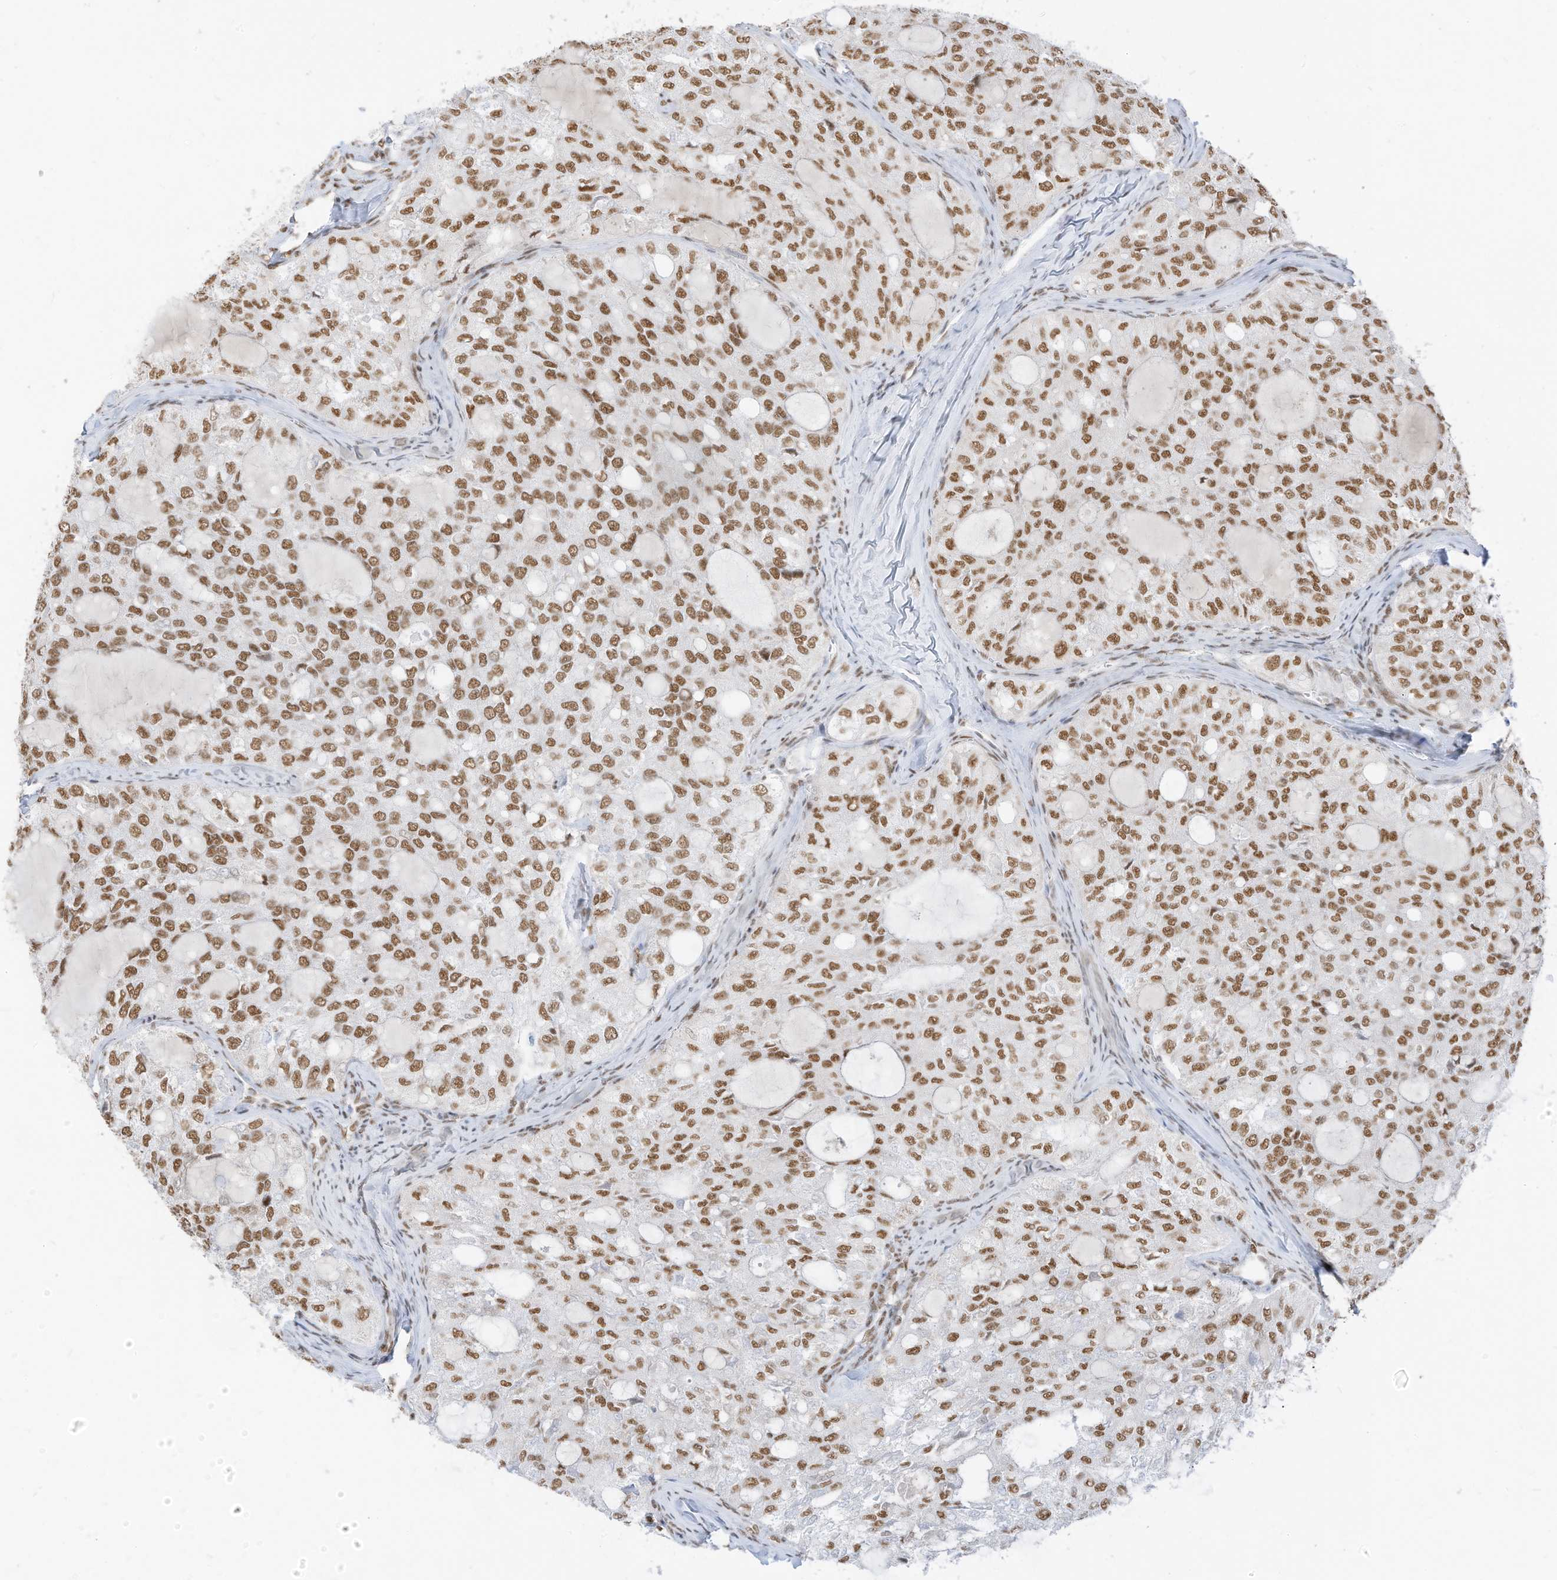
{"staining": {"intensity": "moderate", "quantity": ">75%", "location": "nuclear"}, "tissue": "thyroid cancer", "cell_type": "Tumor cells", "image_type": "cancer", "snomed": [{"axis": "morphology", "description": "Follicular adenoma carcinoma, NOS"}, {"axis": "topography", "description": "Thyroid gland"}], "caption": "A brown stain shows moderate nuclear staining of a protein in human follicular adenoma carcinoma (thyroid) tumor cells. The protein of interest is stained brown, and the nuclei are stained in blue (DAB (3,3'-diaminobenzidine) IHC with brightfield microscopy, high magnification).", "gene": "SMARCA2", "patient": {"sex": "male", "age": 75}}